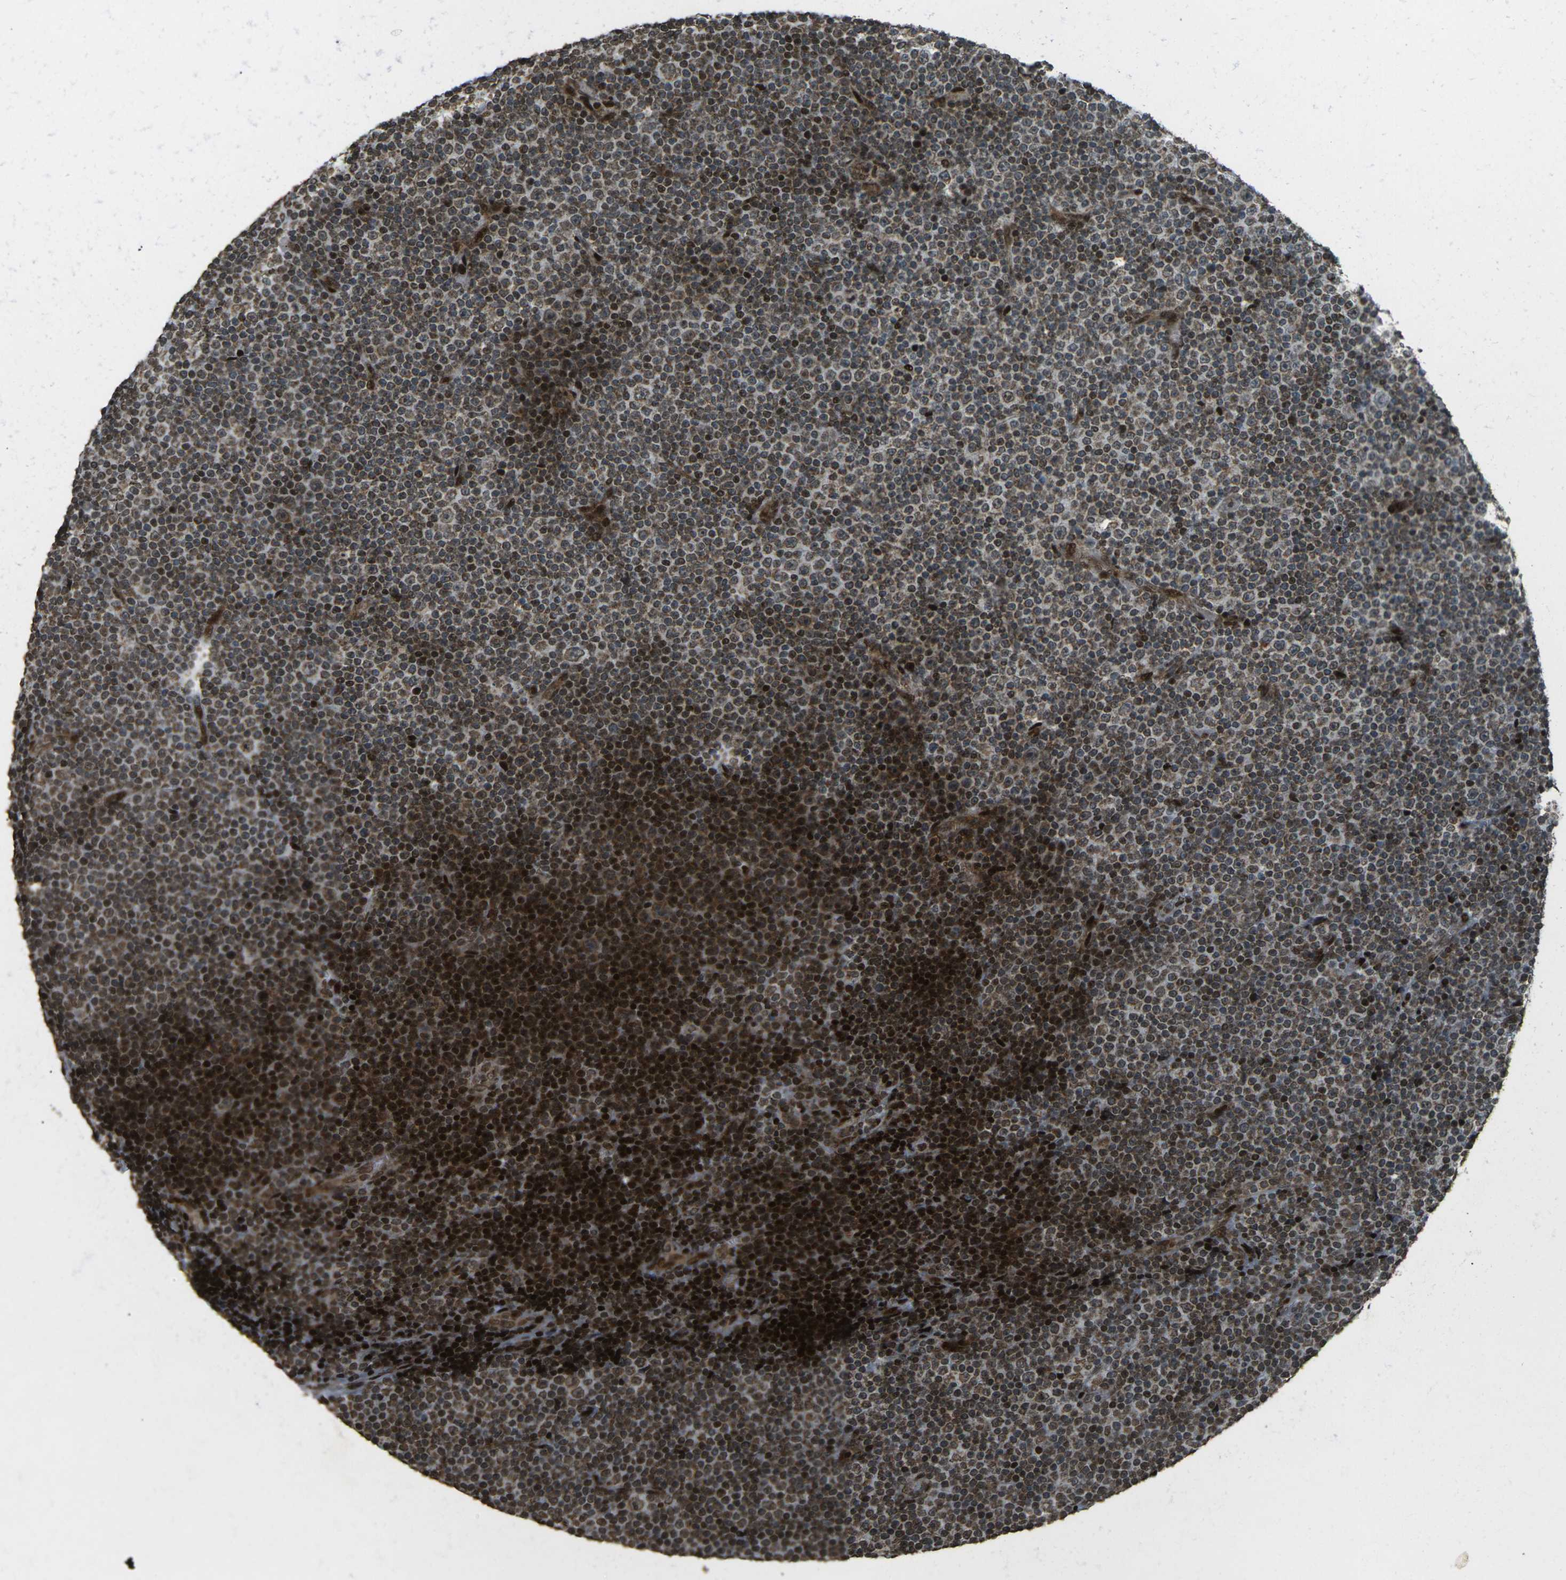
{"staining": {"intensity": "strong", "quantity": "25%-75%", "location": "nuclear"}, "tissue": "lymphoma", "cell_type": "Tumor cells", "image_type": "cancer", "snomed": [{"axis": "morphology", "description": "Malignant lymphoma, non-Hodgkin's type, Low grade"}, {"axis": "topography", "description": "Lymph node"}], "caption": "An image showing strong nuclear expression in approximately 25%-75% of tumor cells in malignant lymphoma, non-Hodgkin's type (low-grade), as visualized by brown immunohistochemical staining.", "gene": "NEUROG2", "patient": {"sex": "female", "age": 67}}